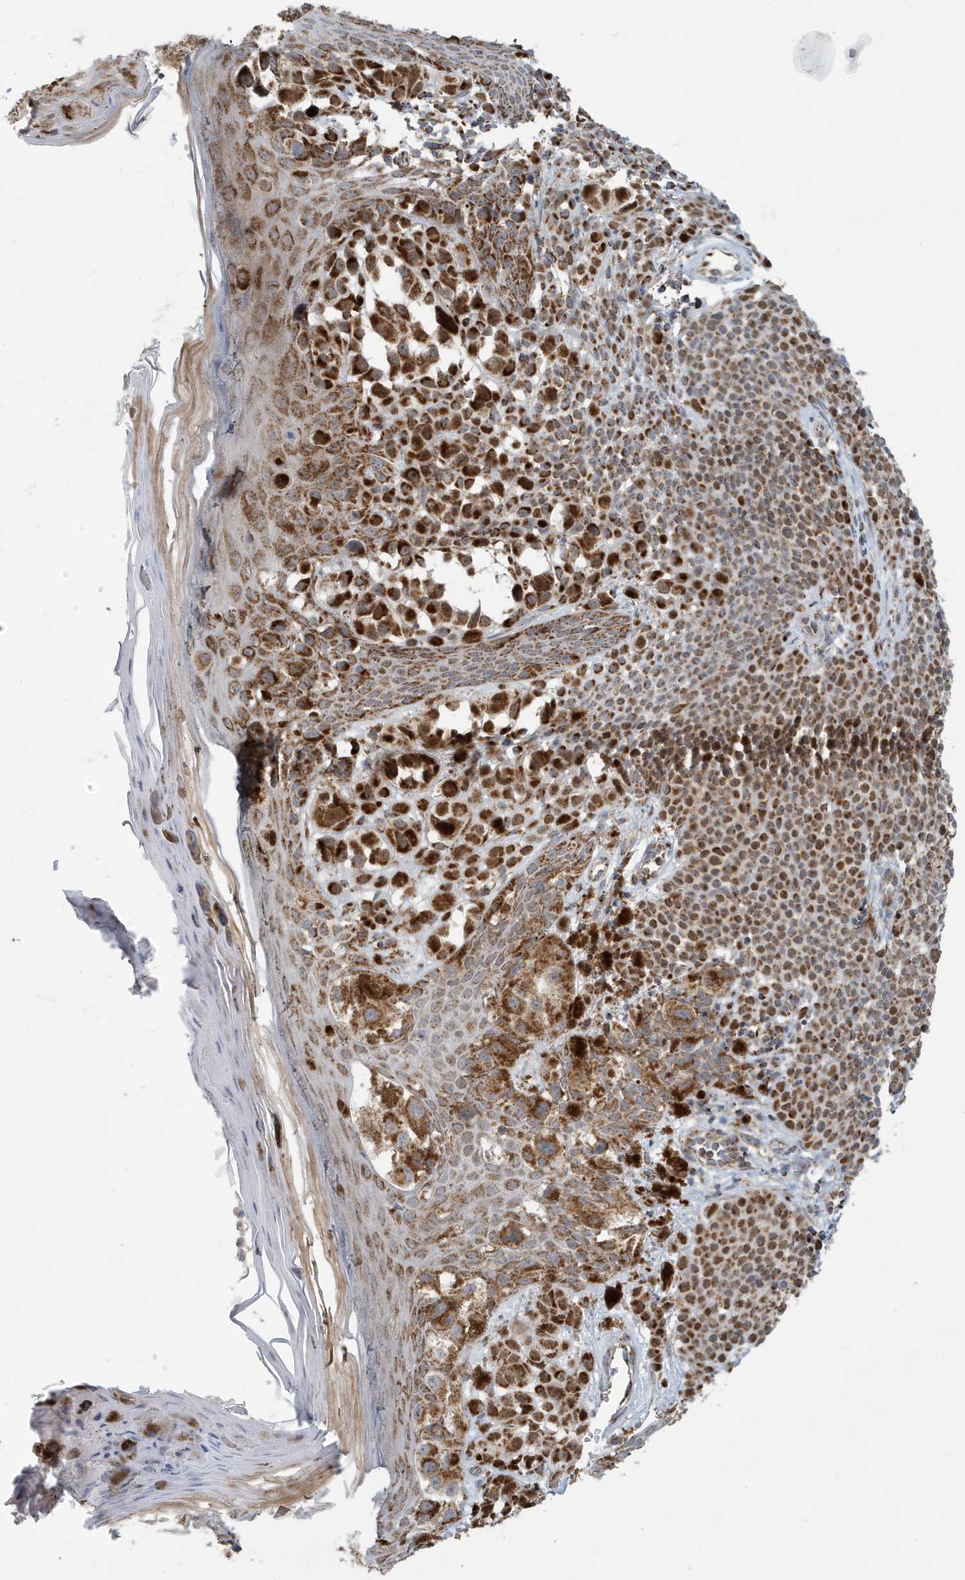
{"staining": {"intensity": "strong", "quantity": ">75%", "location": "cytoplasmic/membranous"}, "tissue": "melanoma", "cell_type": "Tumor cells", "image_type": "cancer", "snomed": [{"axis": "morphology", "description": "Malignant melanoma, NOS"}, {"axis": "topography", "description": "Skin of leg"}], "caption": "Brown immunohistochemical staining in malignant melanoma shows strong cytoplasmic/membranous positivity in about >75% of tumor cells.", "gene": "MAN1A1", "patient": {"sex": "female", "age": 72}}